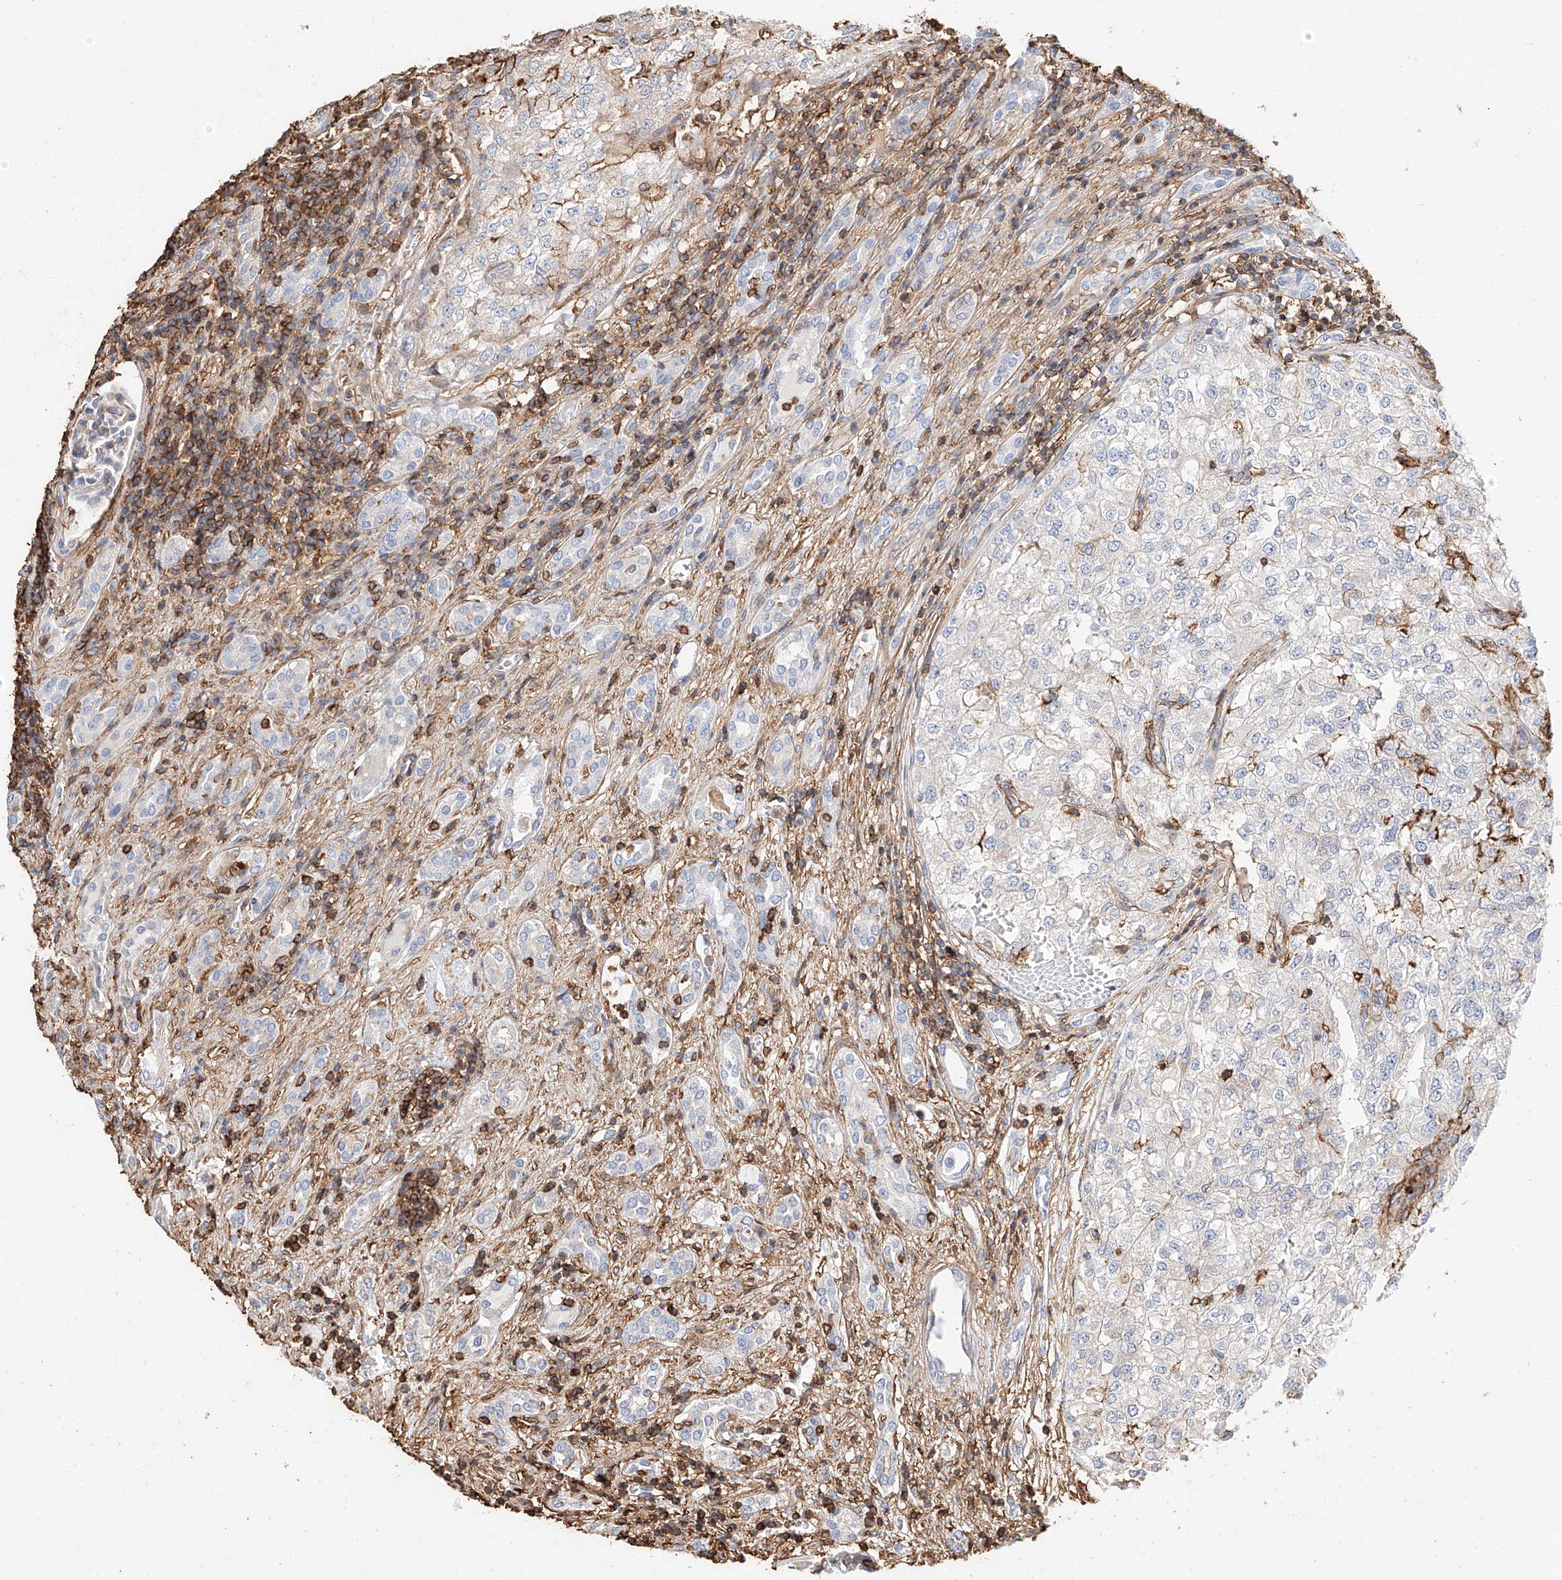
{"staining": {"intensity": "negative", "quantity": "none", "location": "none"}, "tissue": "renal cancer", "cell_type": "Tumor cells", "image_type": "cancer", "snomed": [{"axis": "morphology", "description": "Adenocarcinoma, NOS"}, {"axis": "topography", "description": "Kidney"}], "caption": "Tumor cells show no significant expression in adenocarcinoma (renal).", "gene": "WFS1", "patient": {"sex": "female", "age": 54}}